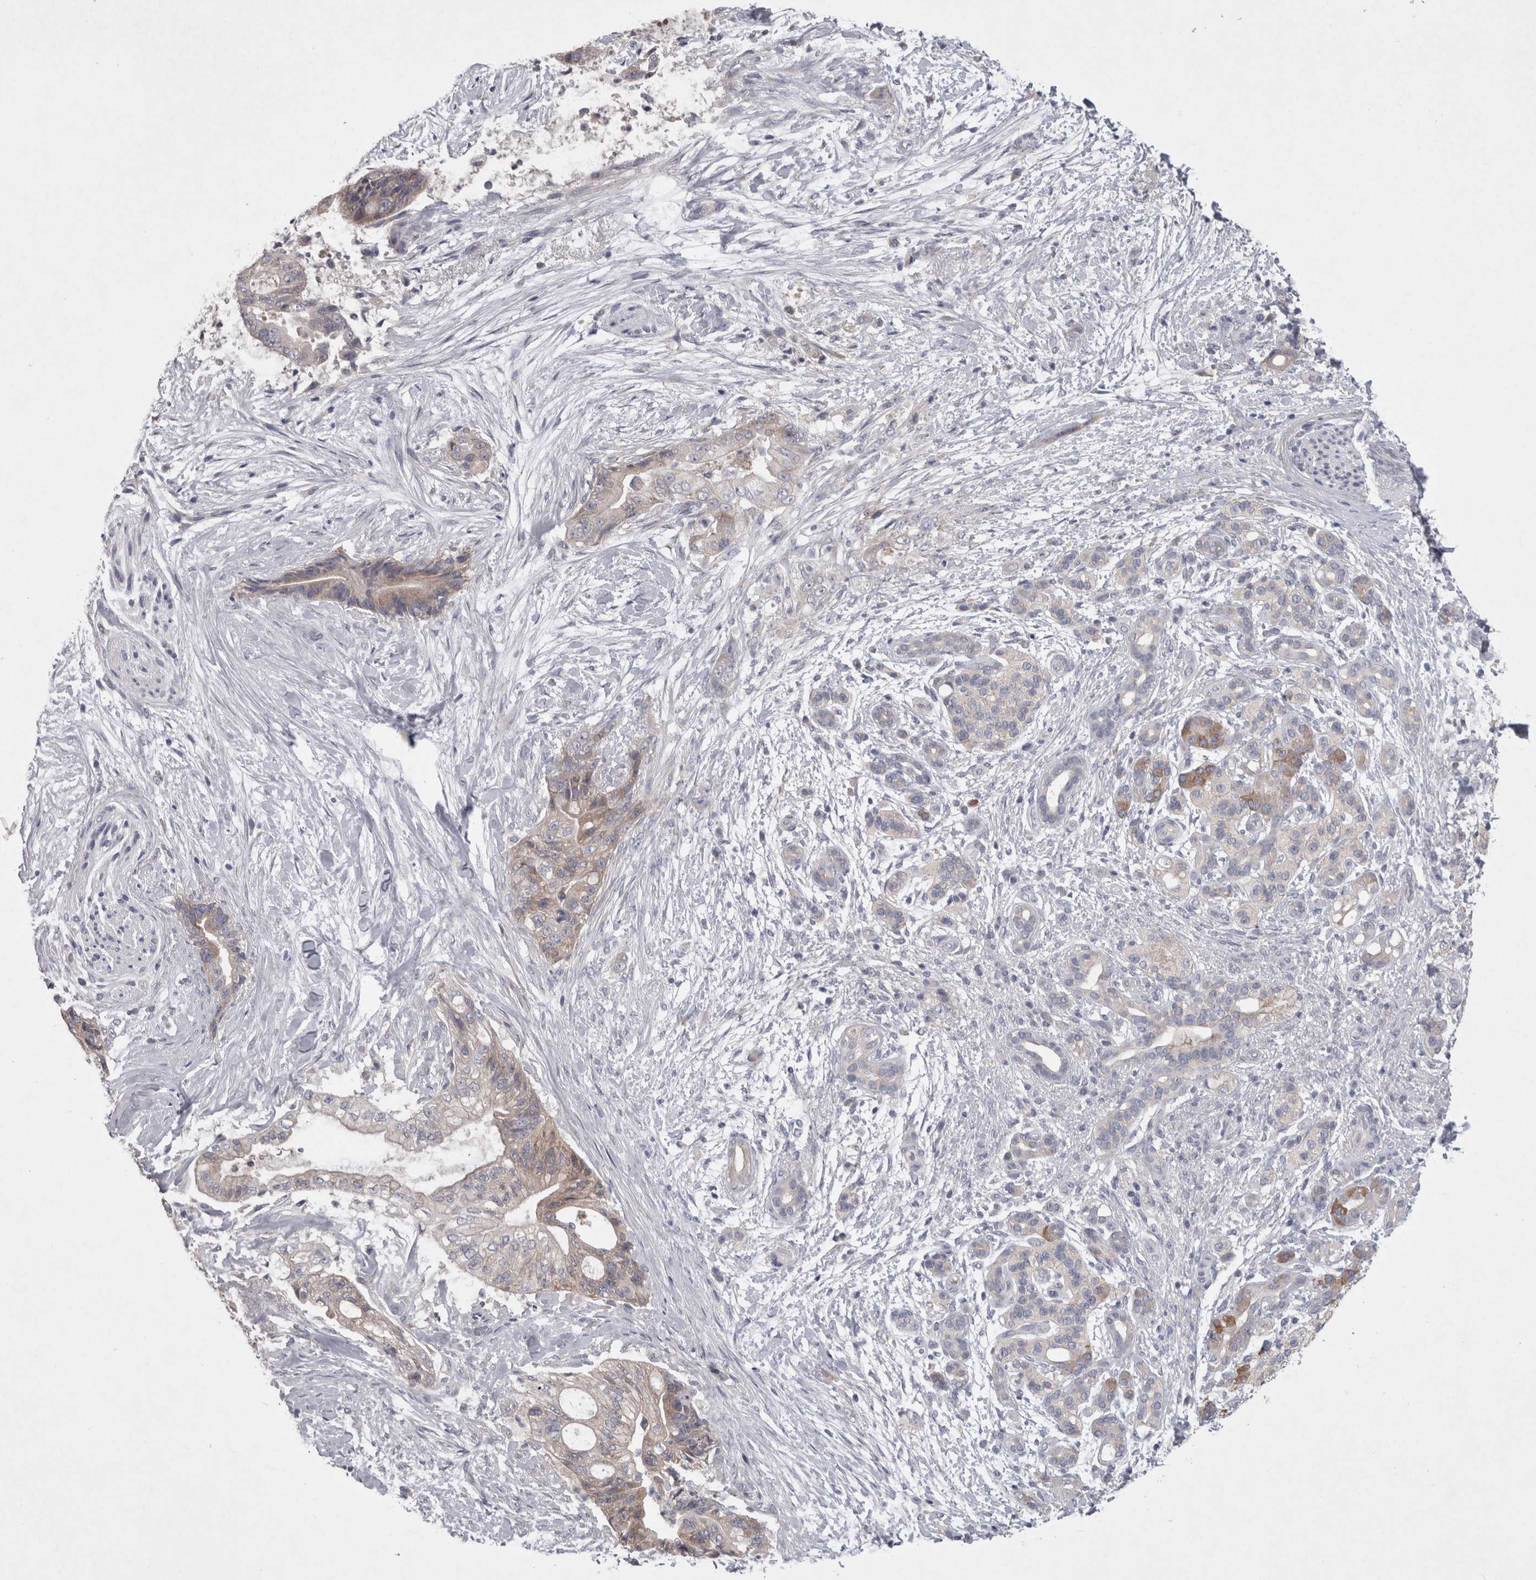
{"staining": {"intensity": "weak", "quantity": "<25%", "location": "cytoplasmic/membranous"}, "tissue": "pancreatic cancer", "cell_type": "Tumor cells", "image_type": "cancer", "snomed": [{"axis": "morphology", "description": "Adenocarcinoma, NOS"}, {"axis": "topography", "description": "Pancreas"}], "caption": "Histopathology image shows no protein positivity in tumor cells of pancreatic cancer tissue.", "gene": "LRRC40", "patient": {"sex": "male", "age": 59}}